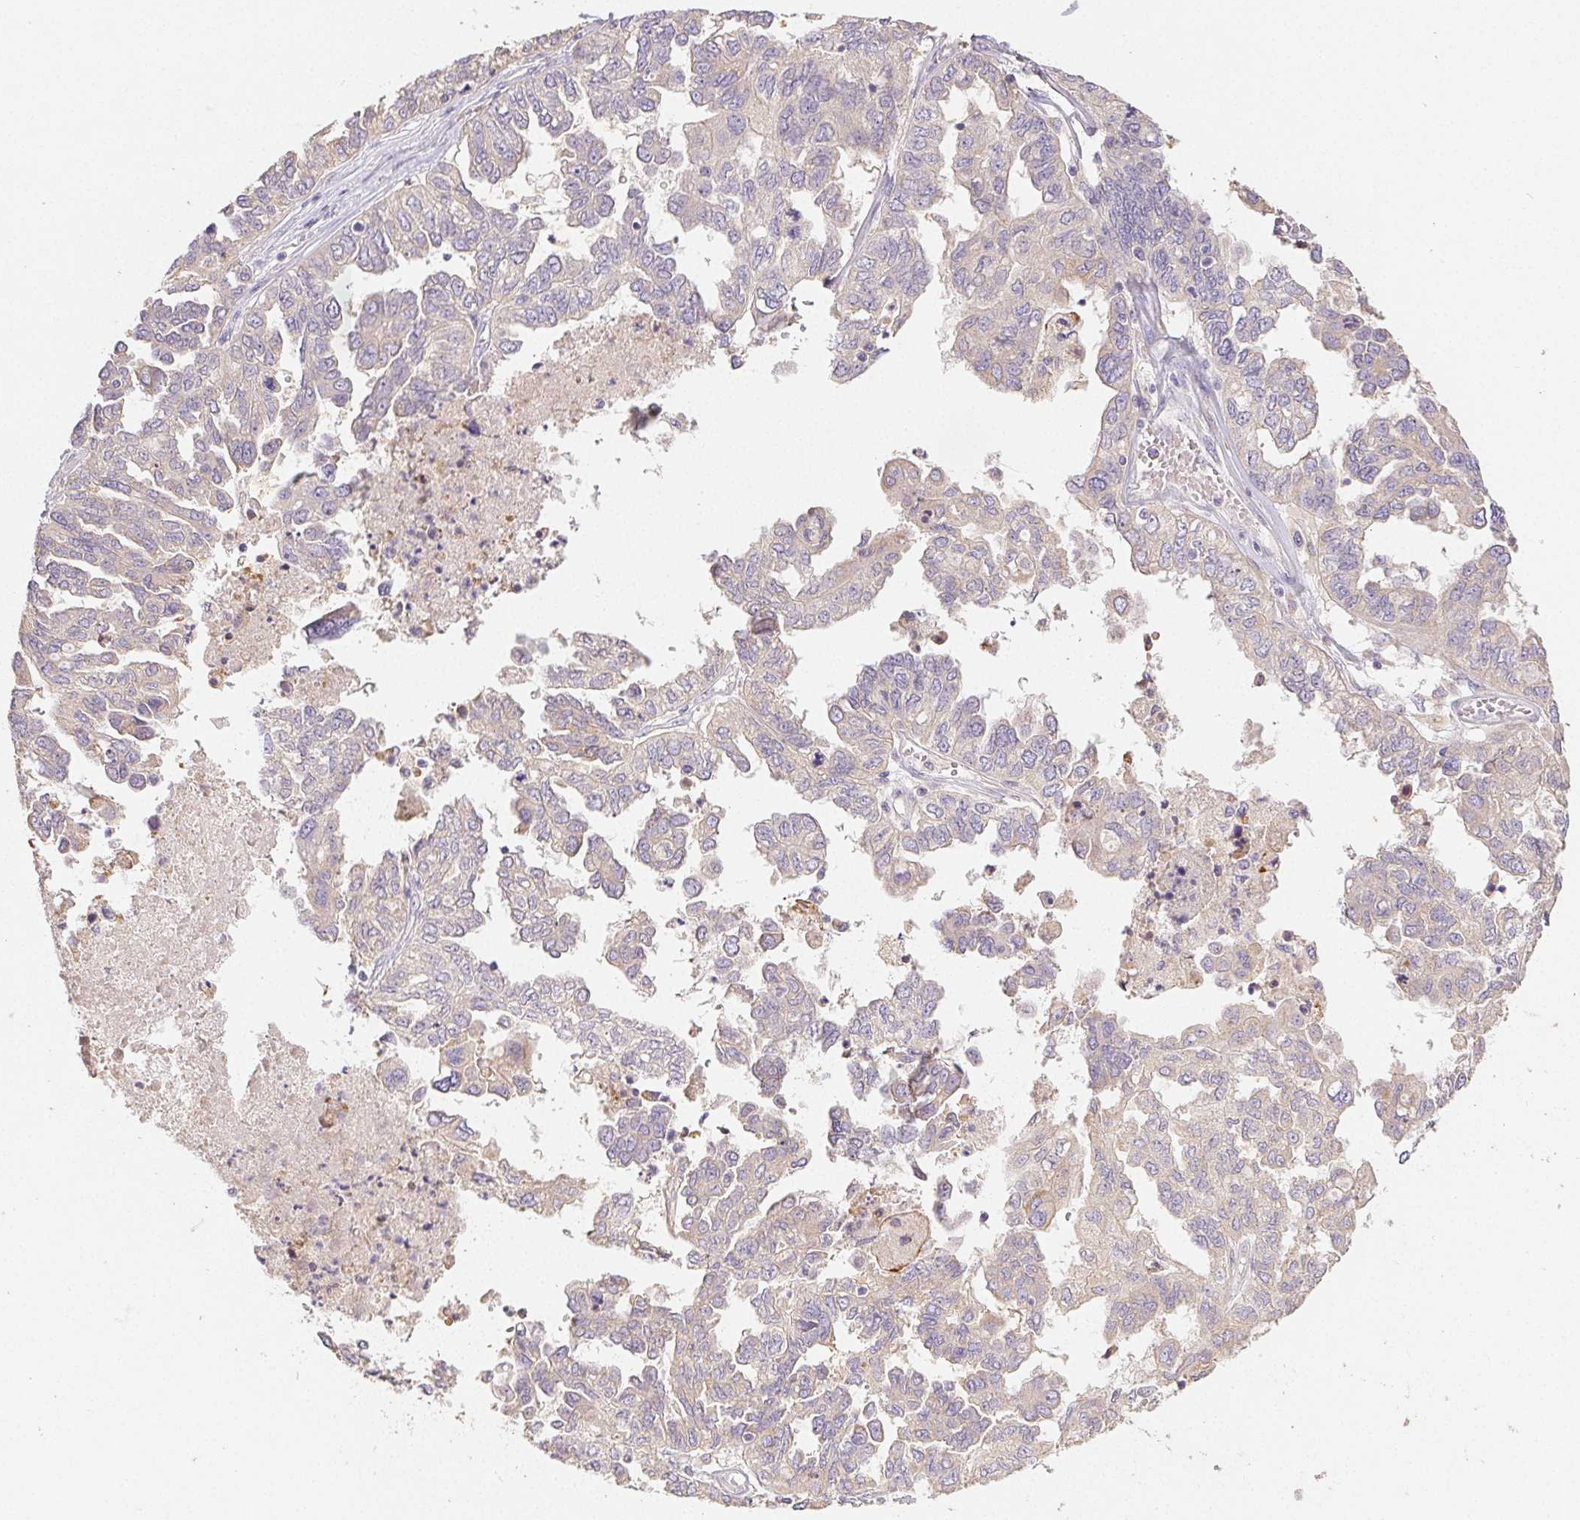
{"staining": {"intensity": "negative", "quantity": "none", "location": "none"}, "tissue": "ovarian cancer", "cell_type": "Tumor cells", "image_type": "cancer", "snomed": [{"axis": "morphology", "description": "Cystadenocarcinoma, serous, NOS"}, {"axis": "topography", "description": "Ovary"}], "caption": "Tumor cells show no significant positivity in ovarian cancer. (Stains: DAB immunohistochemistry with hematoxylin counter stain, Microscopy: brightfield microscopy at high magnification).", "gene": "ACVR1B", "patient": {"sex": "female", "age": 53}}